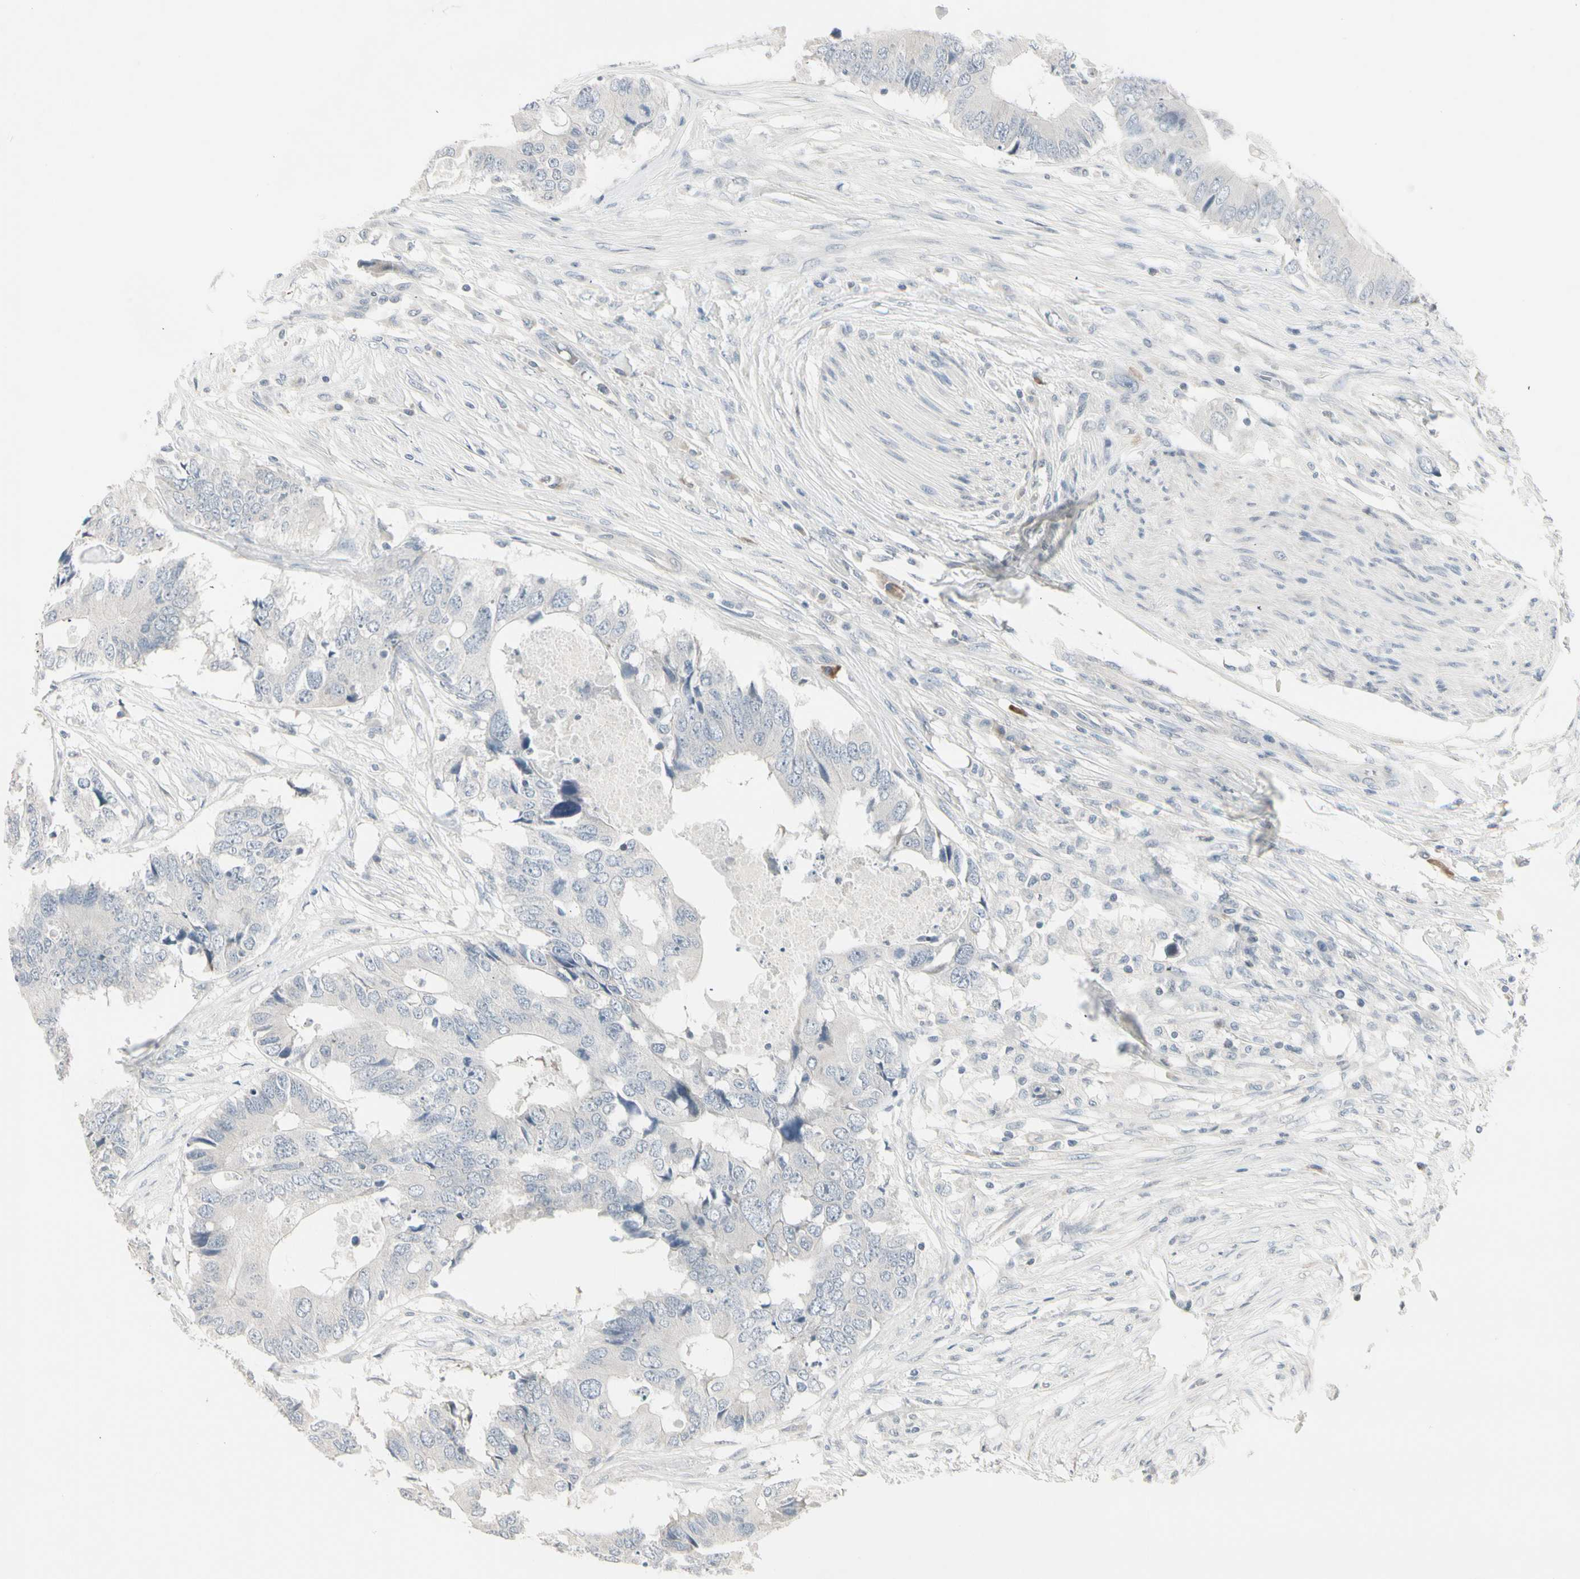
{"staining": {"intensity": "negative", "quantity": "none", "location": "none"}, "tissue": "colorectal cancer", "cell_type": "Tumor cells", "image_type": "cancer", "snomed": [{"axis": "morphology", "description": "Adenocarcinoma, NOS"}, {"axis": "topography", "description": "Colon"}], "caption": "Immunohistochemistry (IHC) of human adenocarcinoma (colorectal) reveals no positivity in tumor cells. Nuclei are stained in blue.", "gene": "DMPK", "patient": {"sex": "male", "age": 71}}